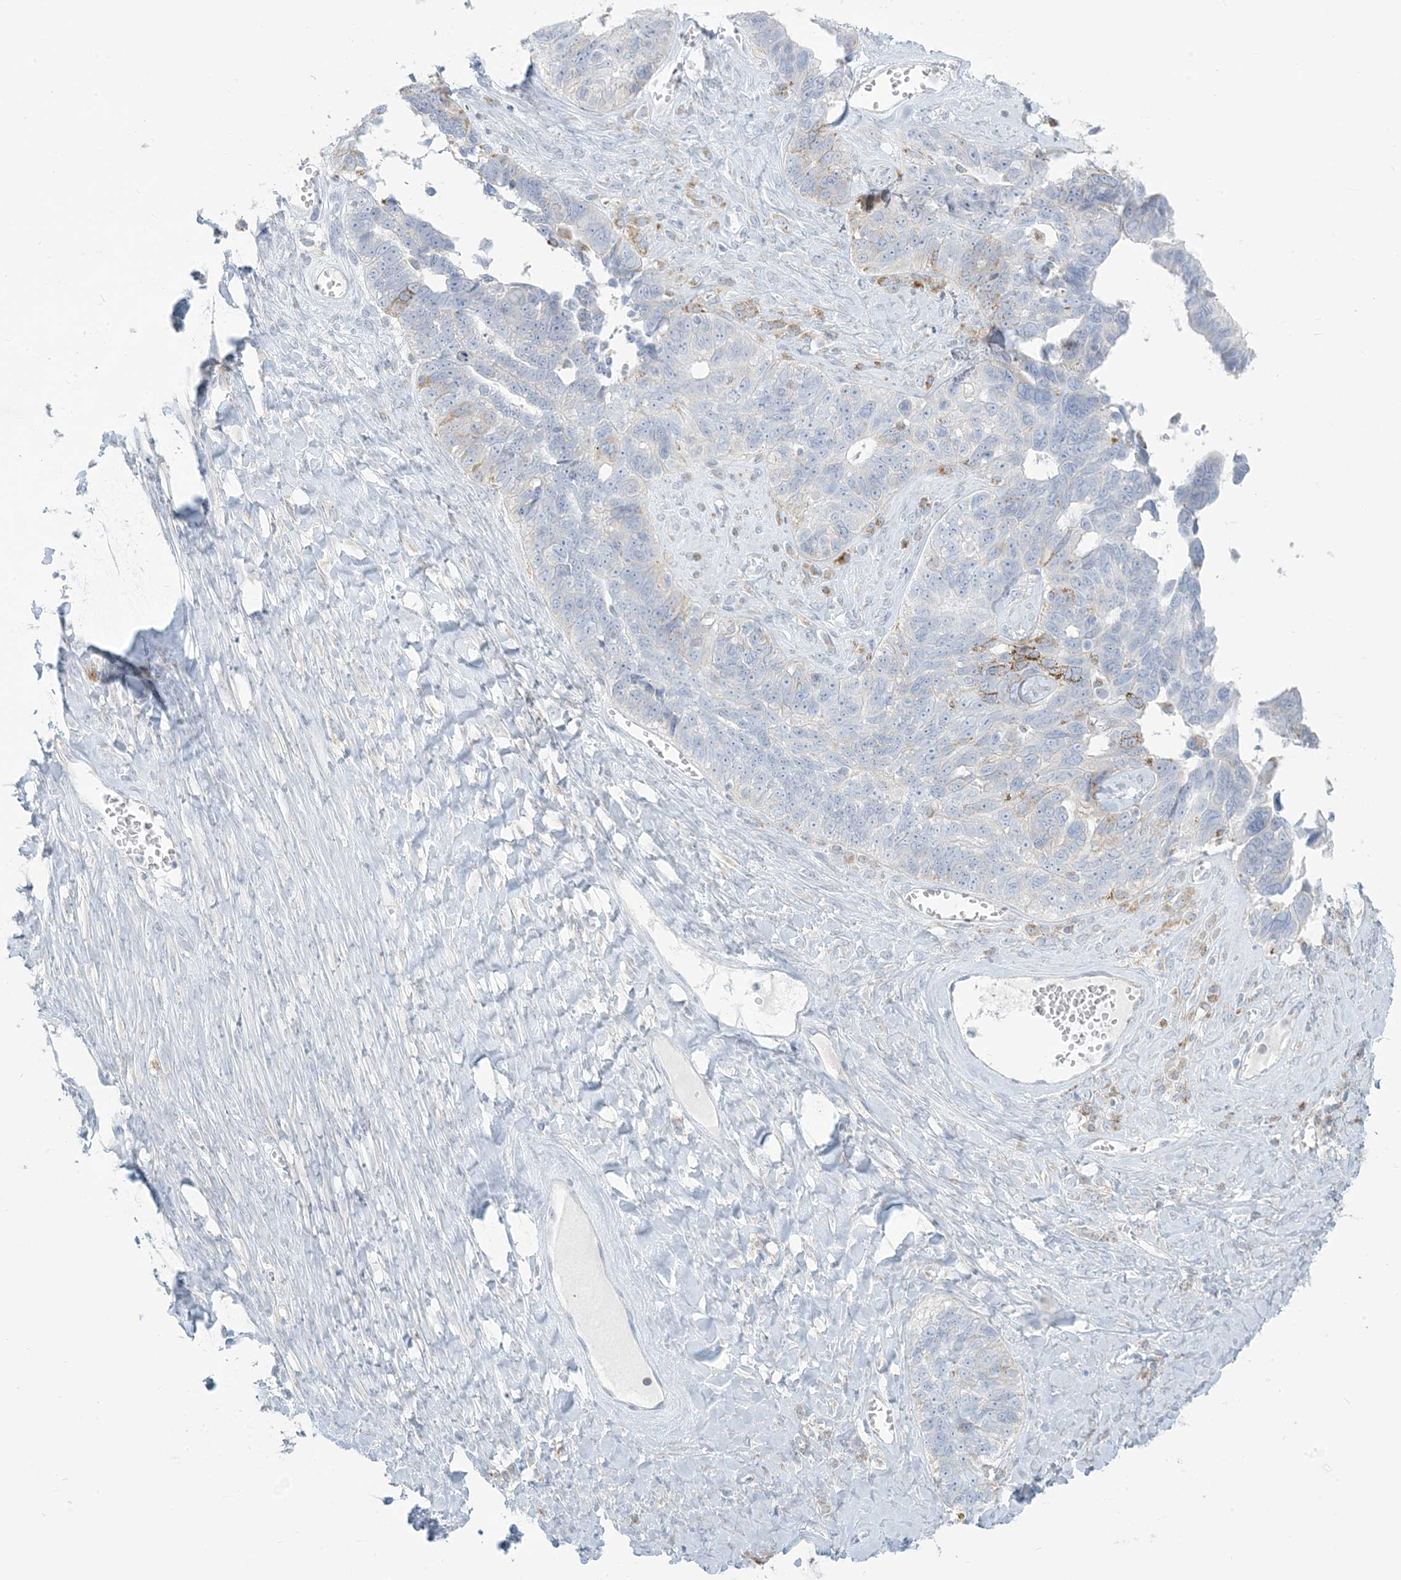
{"staining": {"intensity": "negative", "quantity": "none", "location": "none"}, "tissue": "ovarian cancer", "cell_type": "Tumor cells", "image_type": "cancer", "snomed": [{"axis": "morphology", "description": "Cystadenocarcinoma, serous, NOS"}, {"axis": "topography", "description": "Ovary"}], "caption": "DAB (3,3'-diaminobenzidine) immunohistochemical staining of human ovarian cancer shows no significant positivity in tumor cells. (Stains: DAB (3,3'-diaminobenzidine) immunohistochemistry with hematoxylin counter stain, Microscopy: brightfield microscopy at high magnification).", "gene": "ZDHHC4", "patient": {"sex": "female", "age": 79}}